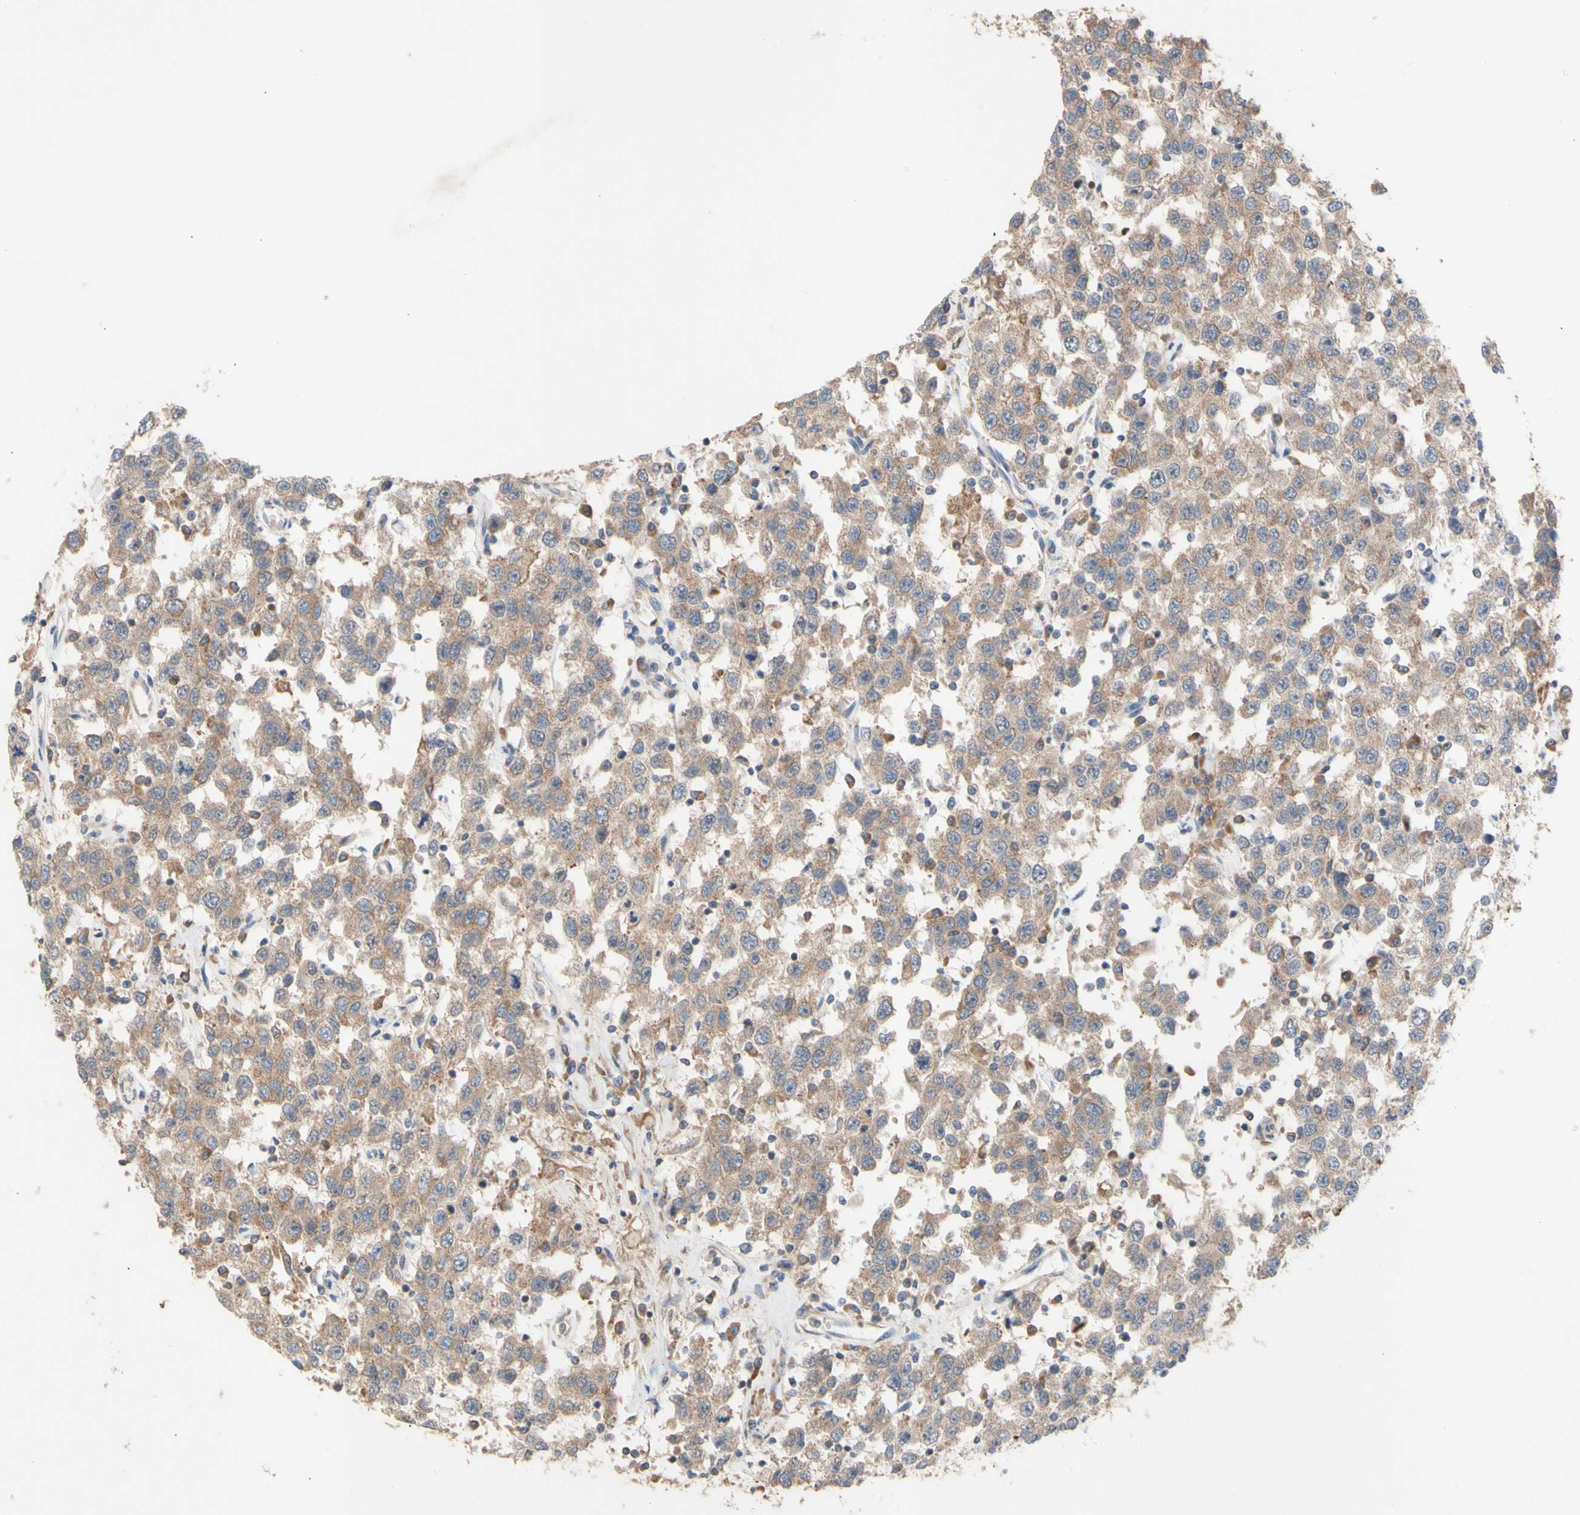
{"staining": {"intensity": "moderate", "quantity": ">75%", "location": "cytoplasmic/membranous"}, "tissue": "testis cancer", "cell_type": "Tumor cells", "image_type": "cancer", "snomed": [{"axis": "morphology", "description": "Seminoma, NOS"}, {"axis": "topography", "description": "Testis"}], "caption": "Immunohistochemical staining of human testis cancer shows medium levels of moderate cytoplasmic/membranous staining in about >75% of tumor cells.", "gene": "EIF2S3", "patient": {"sex": "male", "age": 41}}